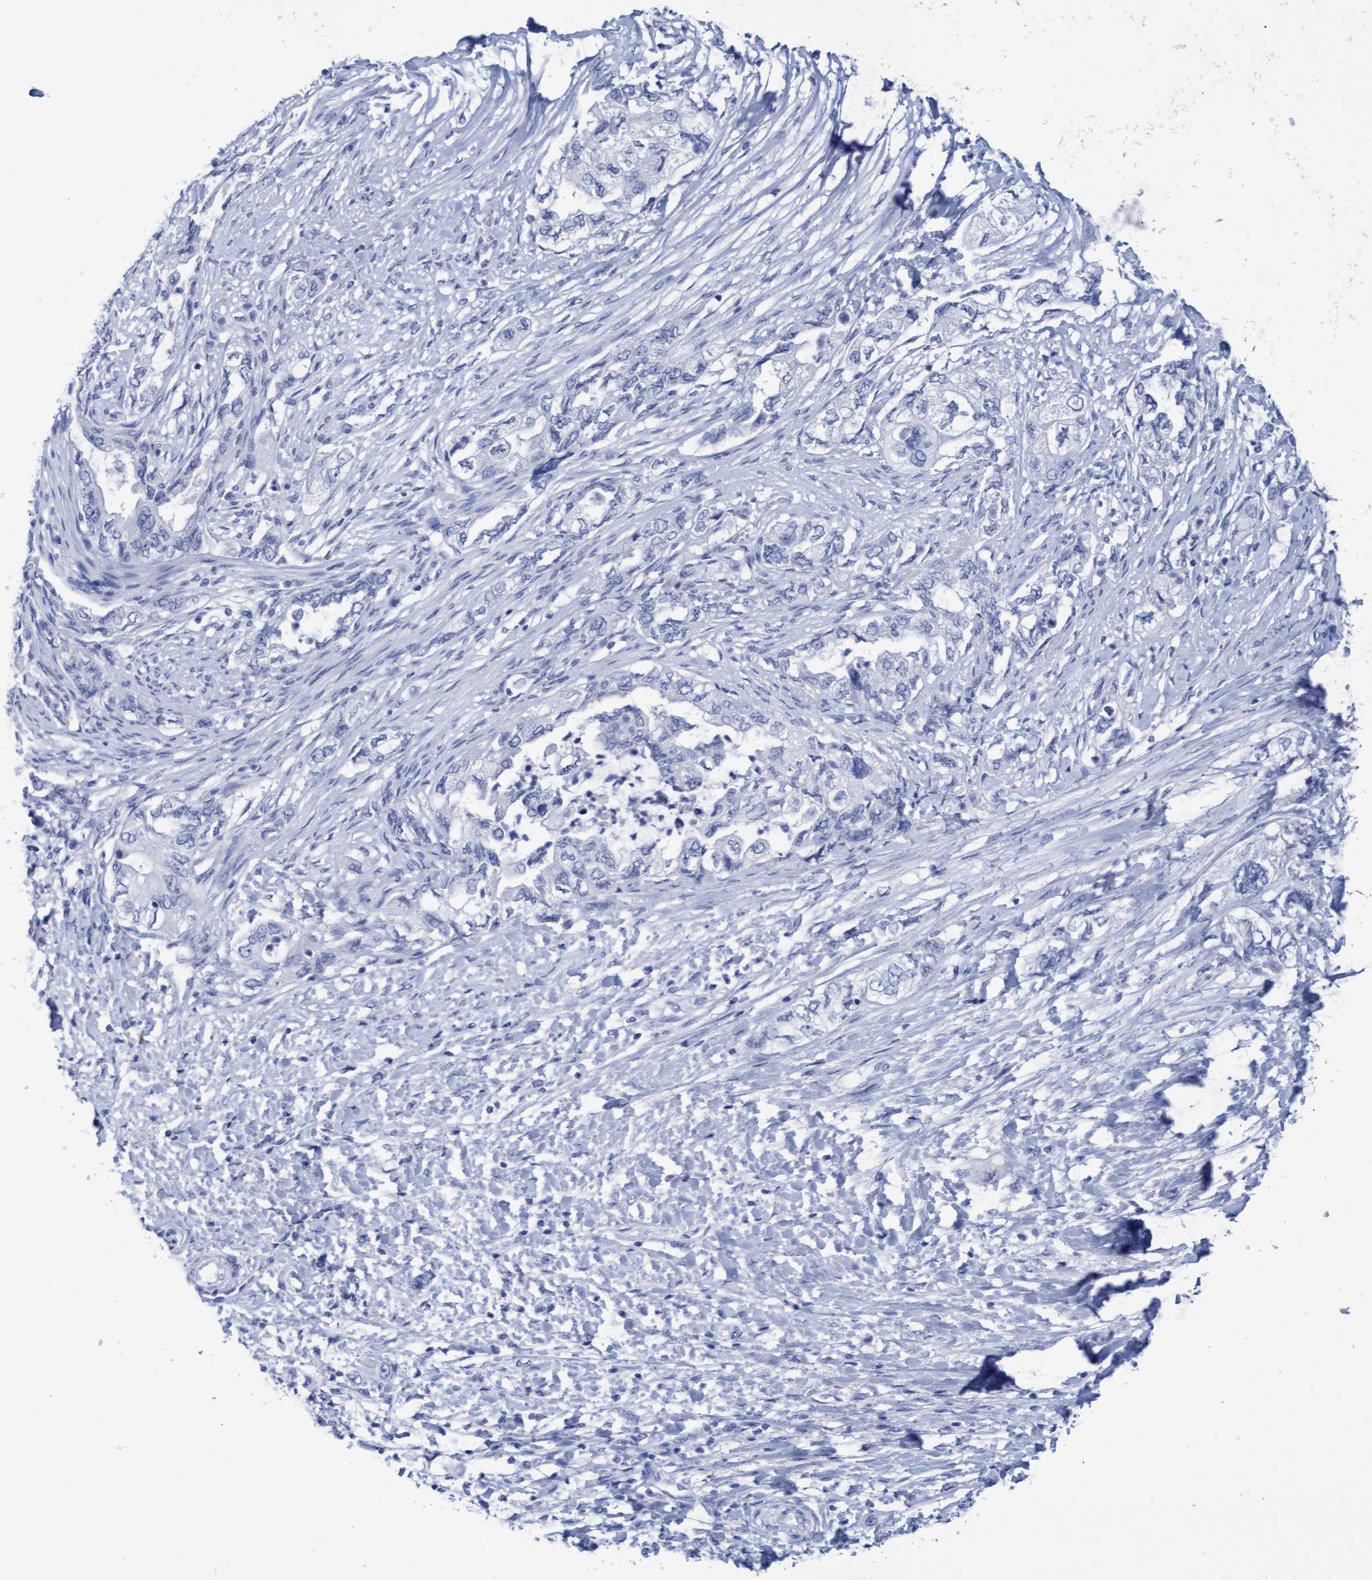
{"staining": {"intensity": "negative", "quantity": "none", "location": "none"}, "tissue": "pancreatic cancer", "cell_type": "Tumor cells", "image_type": "cancer", "snomed": [{"axis": "morphology", "description": "Adenocarcinoma, NOS"}, {"axis": "topography", "description": "Pancreas"}], "caption": "Human pancreatic cancer (adenocarcinoma) stained for a protein using immunohistochemistry (IHC) demonstrates no expression in tumor cells.", "gene": "INSL6", "patient": {"sex": "female", "age": 73}}